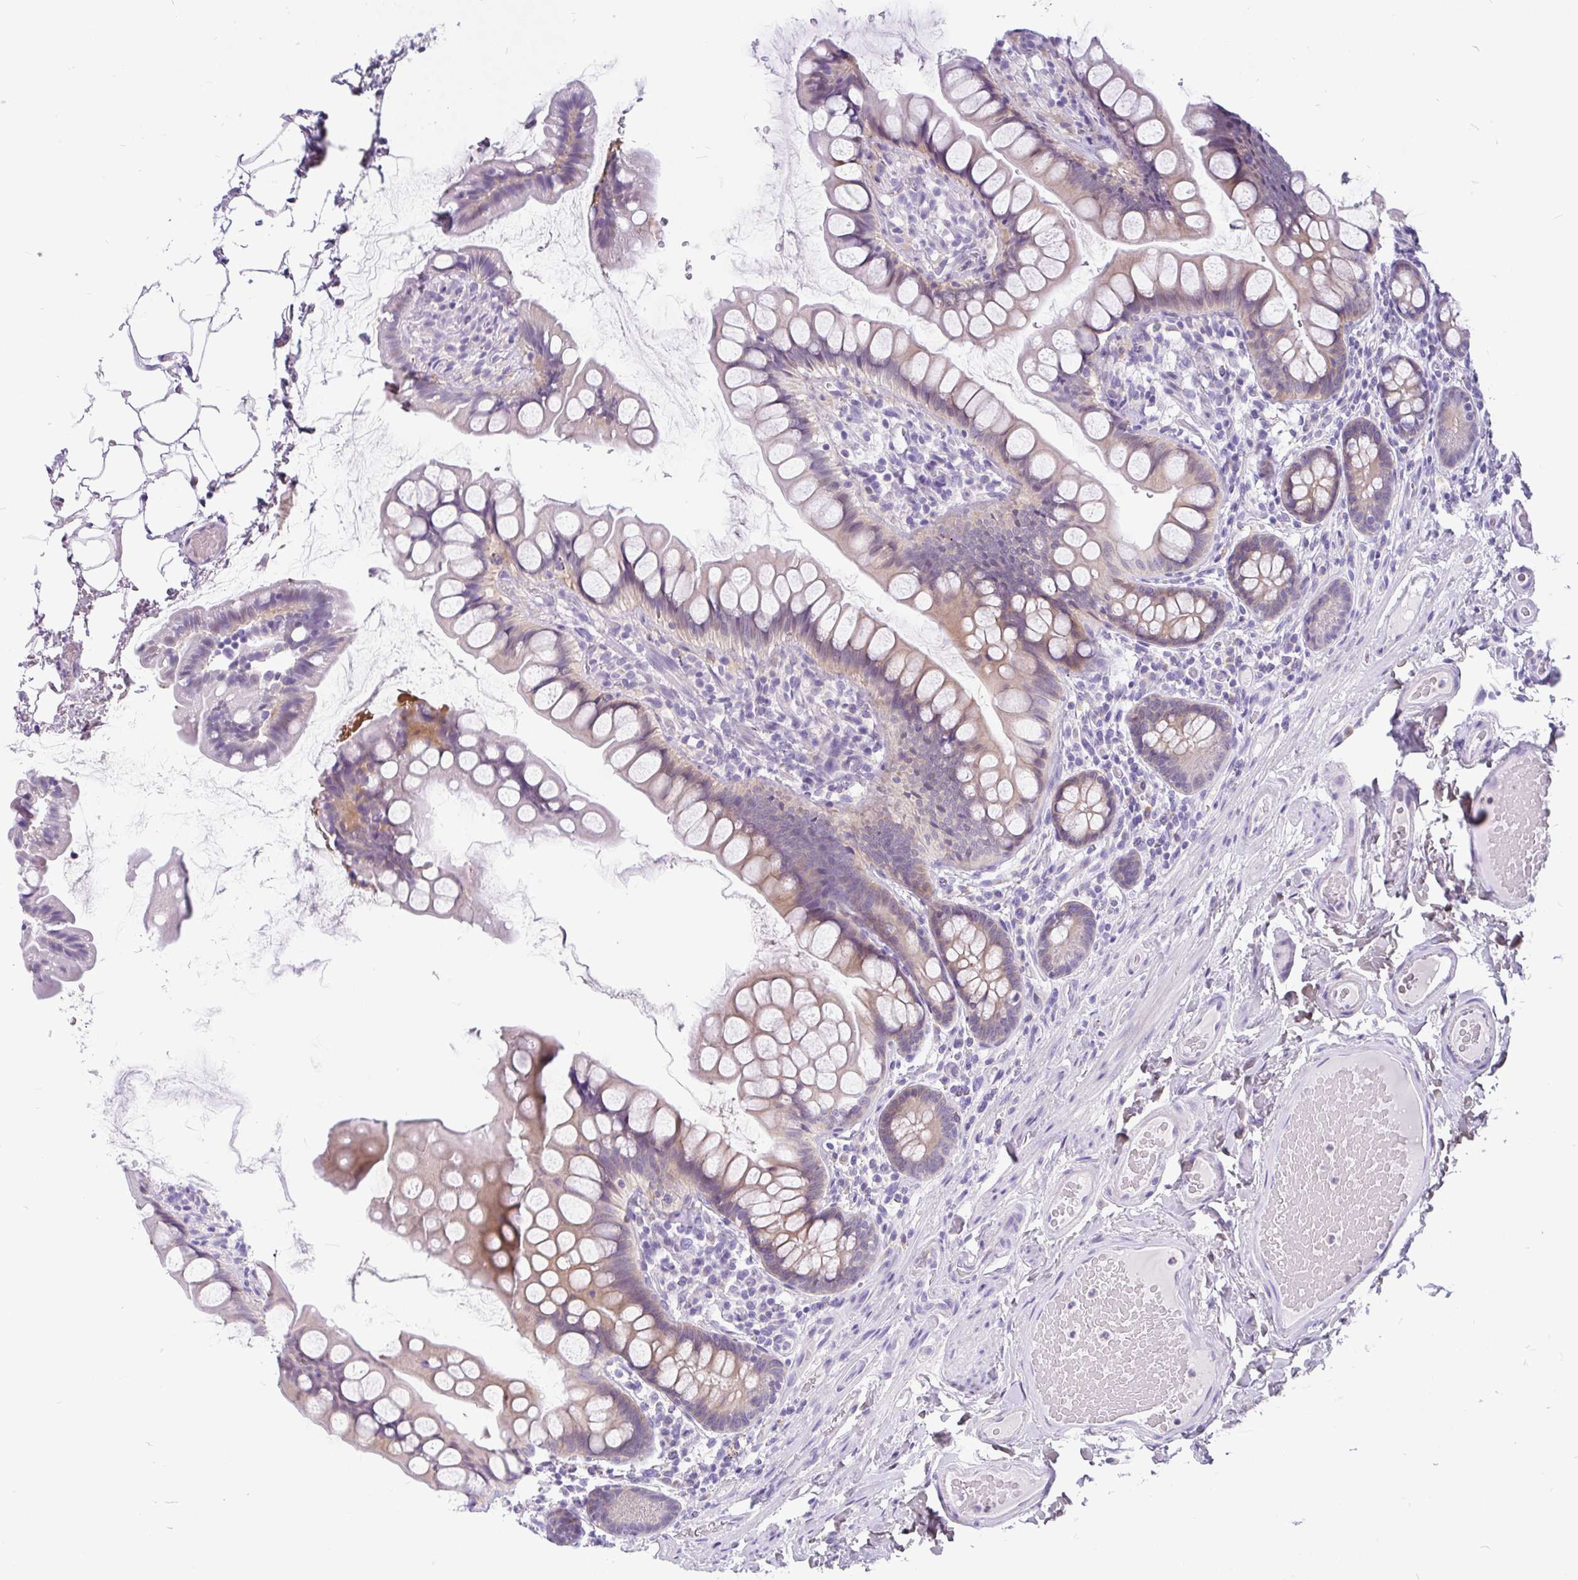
{"staining": {"intensity": "weak", "quantity": "25%-75%", "location": "cytoplasmic/membranous"}, "tissue": "small intestine", "cell_type": "Glandular cells", "image_type": "normal", "snomed": [{"axis": "morphology", "description": "Normal tissue, NOS"}, {"axis": "topography", "description": "Small intestine"}], "caption": "Protein analysis of normal small intestine displays weak cytoplasmic/membranous positivity in about 25%-75% of glandular cells.", "gene": "KIAA2013", "patient": {"sex": "male", "age": 70}}